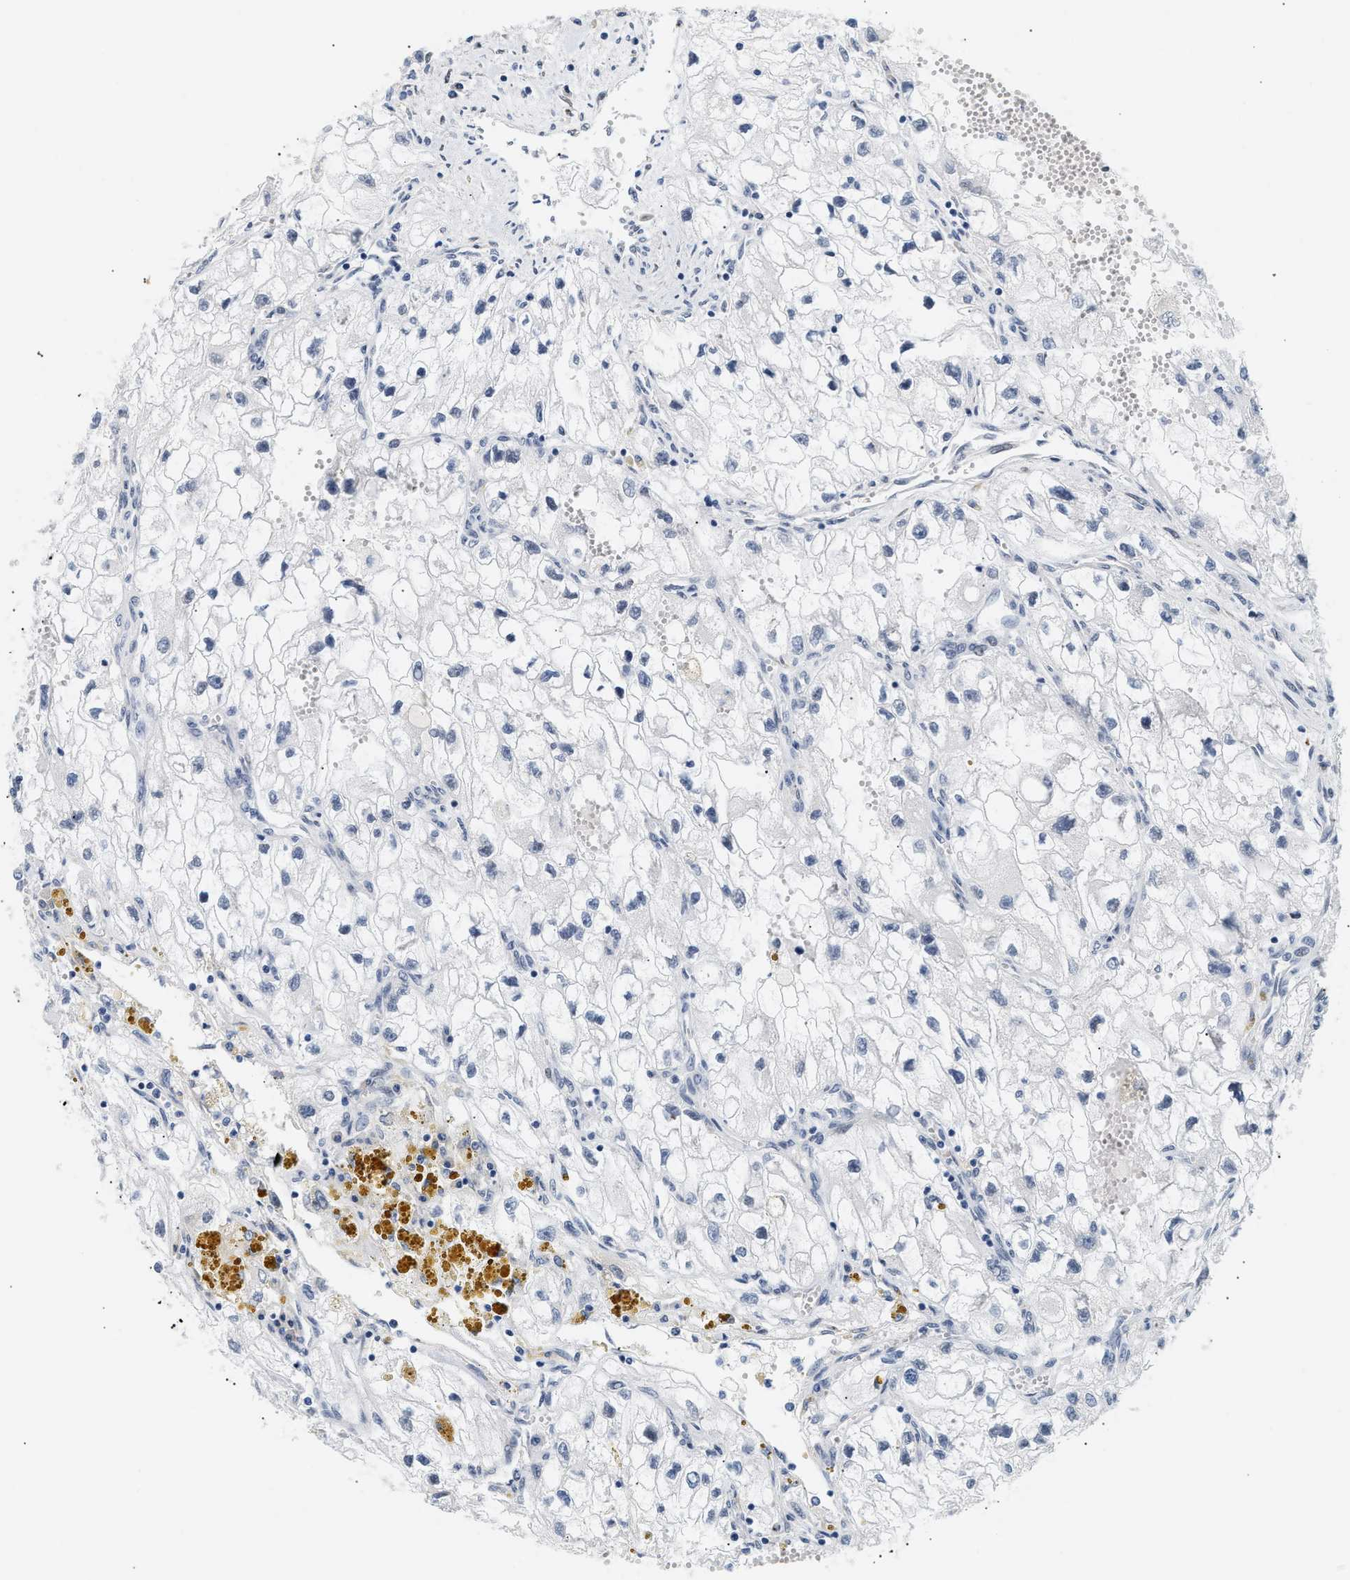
{"staining": {"intensity": "negative", "quantity": "none", "location": "none"}, "tissue": "renal cancer", "cell_type": "Tumor cells", "image_type": "cancer", "snomed": [{"axis": "morphology", "description": "Adenocarcinoma, NOS"}, {"axis": "topography", "description": "Kidney"}], "caption": "The photomicrograph reveals no staining of tumor cells in renal adenocarcinoma.", "gene": "THOC1", "patient": {"sex": "female", "age": 70}}